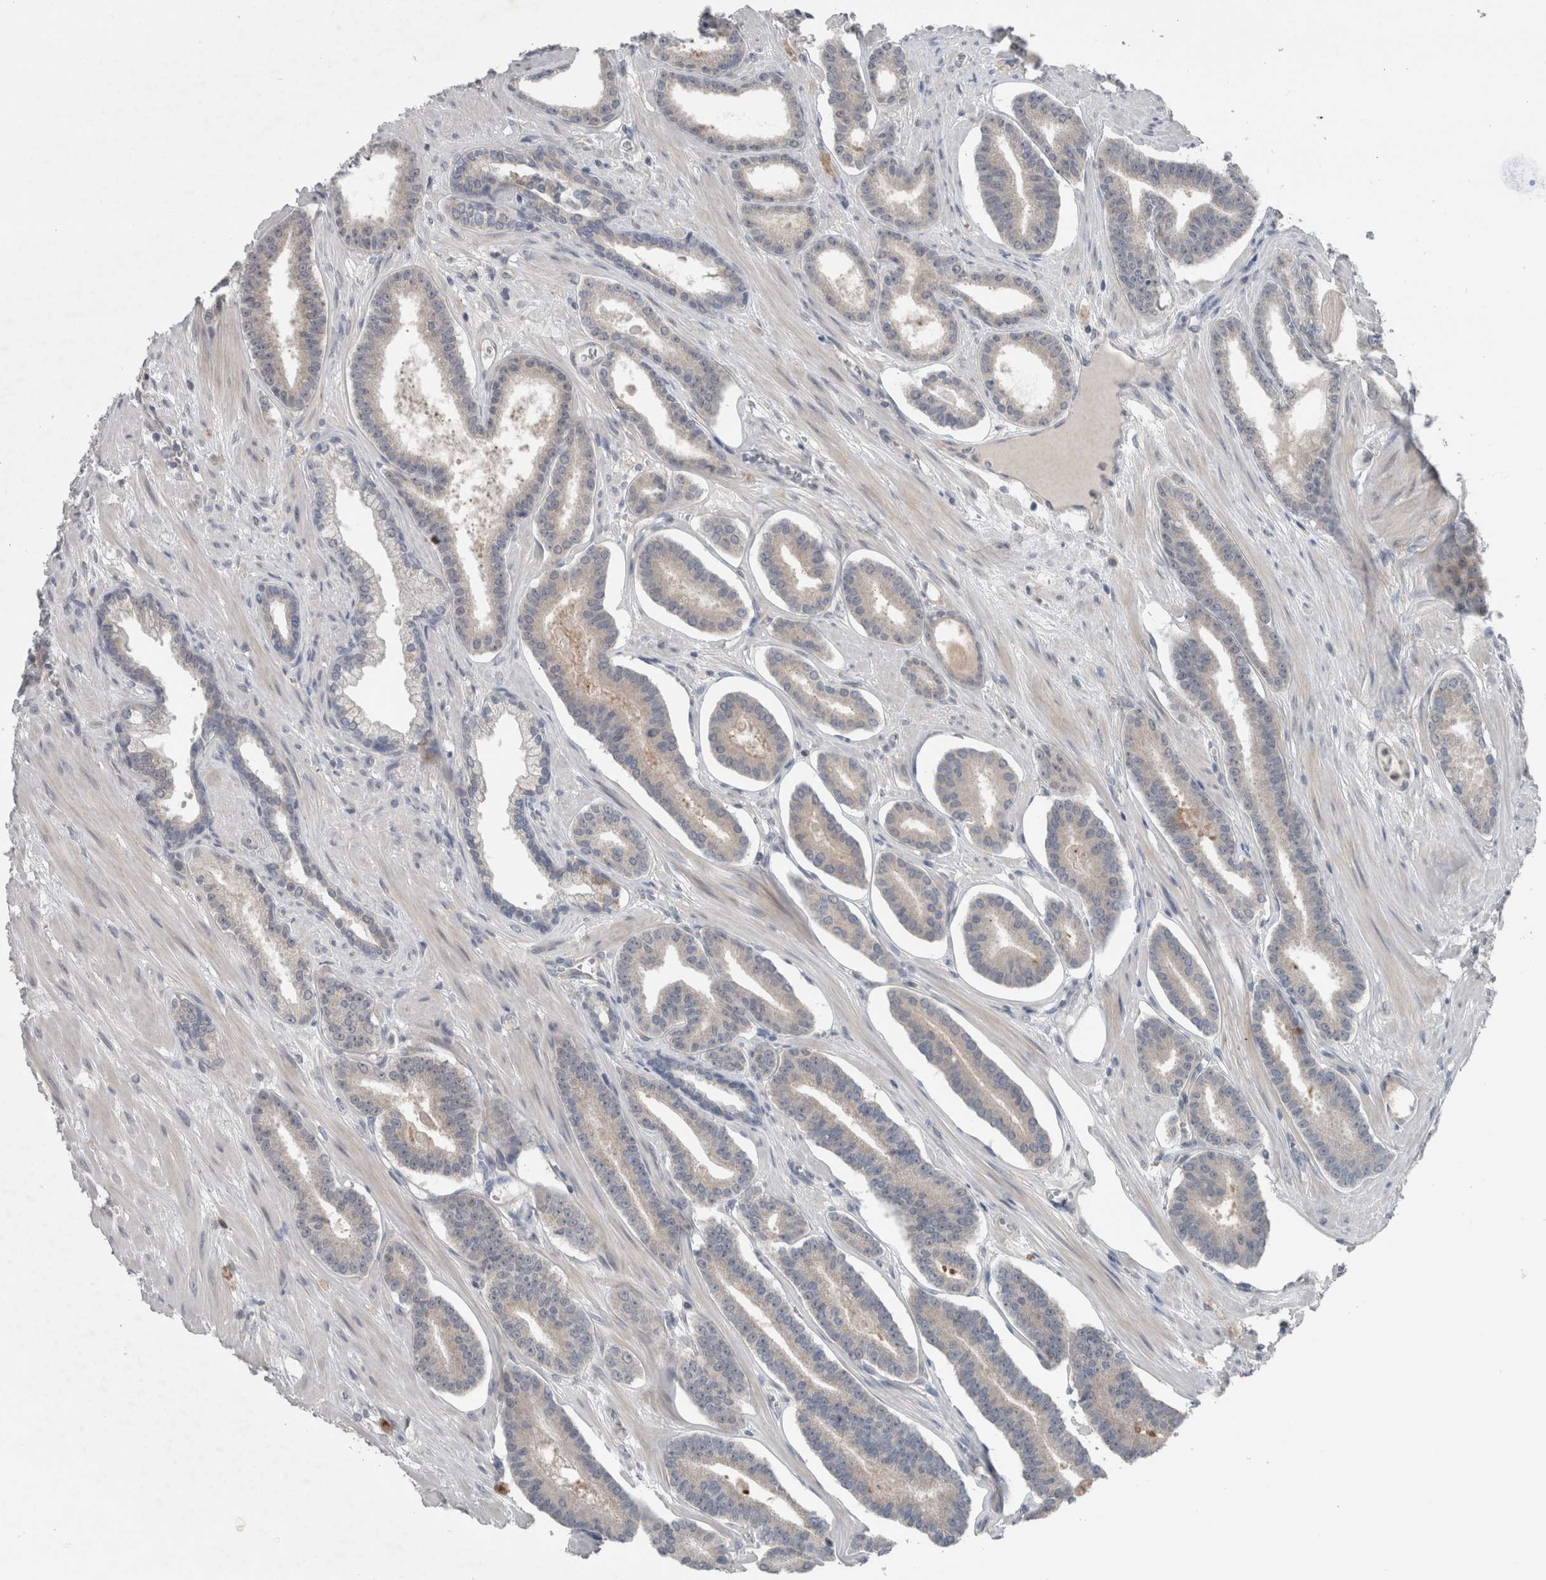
{"staining": {"intensity": "negative", "quantity": "none", "location": "none"}, "tissue": "prostate cancer", "cell_type": "Tumor cells", "image_type": "cancer", "snomed": [{"axis": "morphology", "description": "Adenocarcinoma, Low grade"}, {"axis": "topography", "description": "Prostate"}], "caption": "Tumor cells show no significant positivity in prostate cancer (adenocarcinoma (low-grade)).", "gene": "CRNN", "patient": {"sex": "male", "age": 70}}